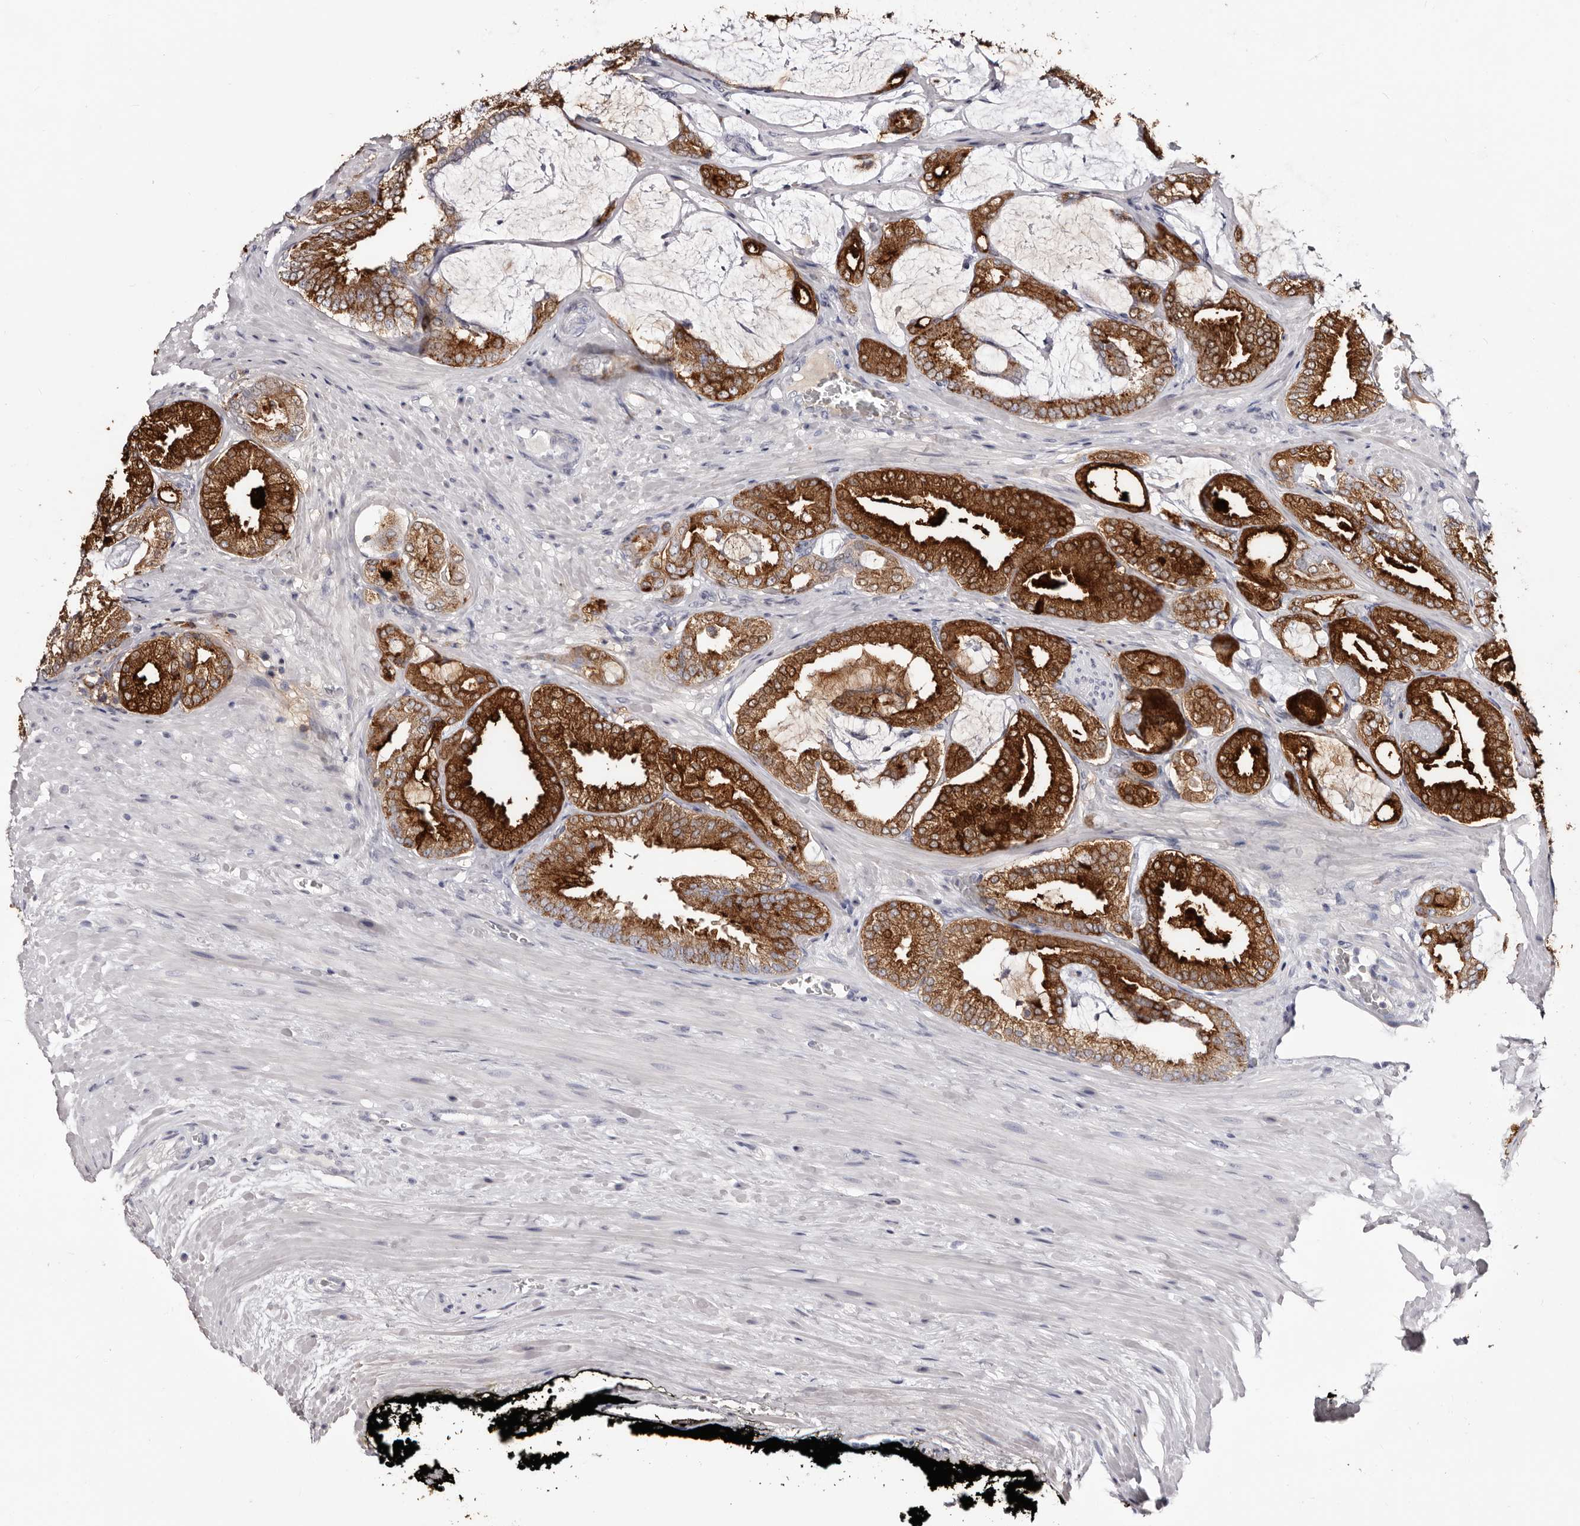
{"staining": {"intensity": "strong", "quantity": ">75%", "location": "cytoplasmic/membranous"}, "tissue": "prostate cancer", "cell_type": "Tumor cells", "image_type": "cancer", "snomed": [{"axis": "morphology", "description": "Adenocarcinoma, Low grade"}, {"axis": "topography", "description": "Prostate"}], "caption": "The immunohistochemical stain shows strong cytoplasmic/membranous positivity in tumor cells of prostate cancer (adenocarcinoma (low-grade)) tissue.", "gene": "AKNAD1", "patient": {"sex": "male", "age": 71}}